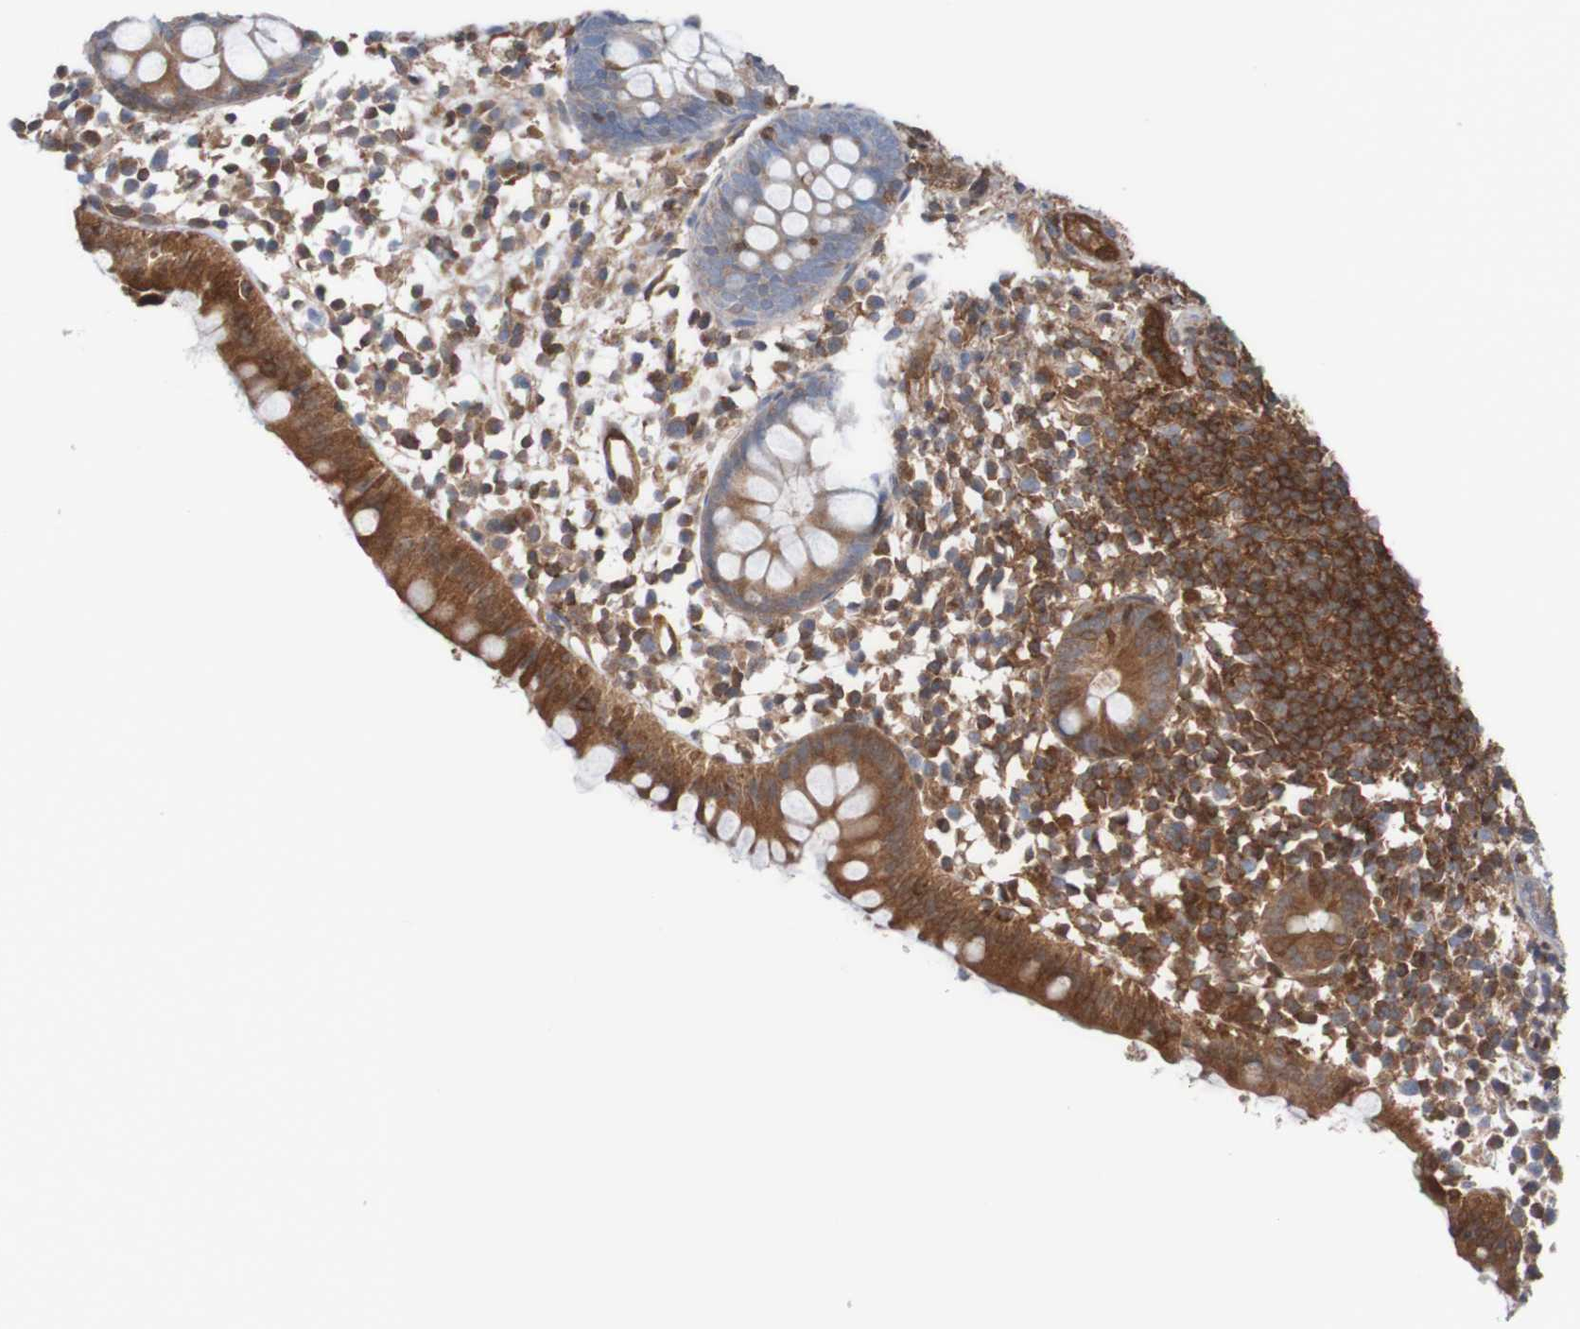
{"staining": {"intensity": "strong", "quantity": "25%-75%", "location": "cytoplasmic/membranous"}, "tissue": "appendix", "cell_type": "Glandular cells", "image_type": "normal", "snomed": [{"axis": "morphology", "description": "Normal tissue, NOS"}, {"axis": "topography", "description": "Appendix"}], "caption": "Protein expression analysis of normal human appendix reveals strong cytoplasmic/membranous staining in about 25%-75% of glandular cells.", "gene": "RIGI", "patient": {"sex": "female", "age": 20}}